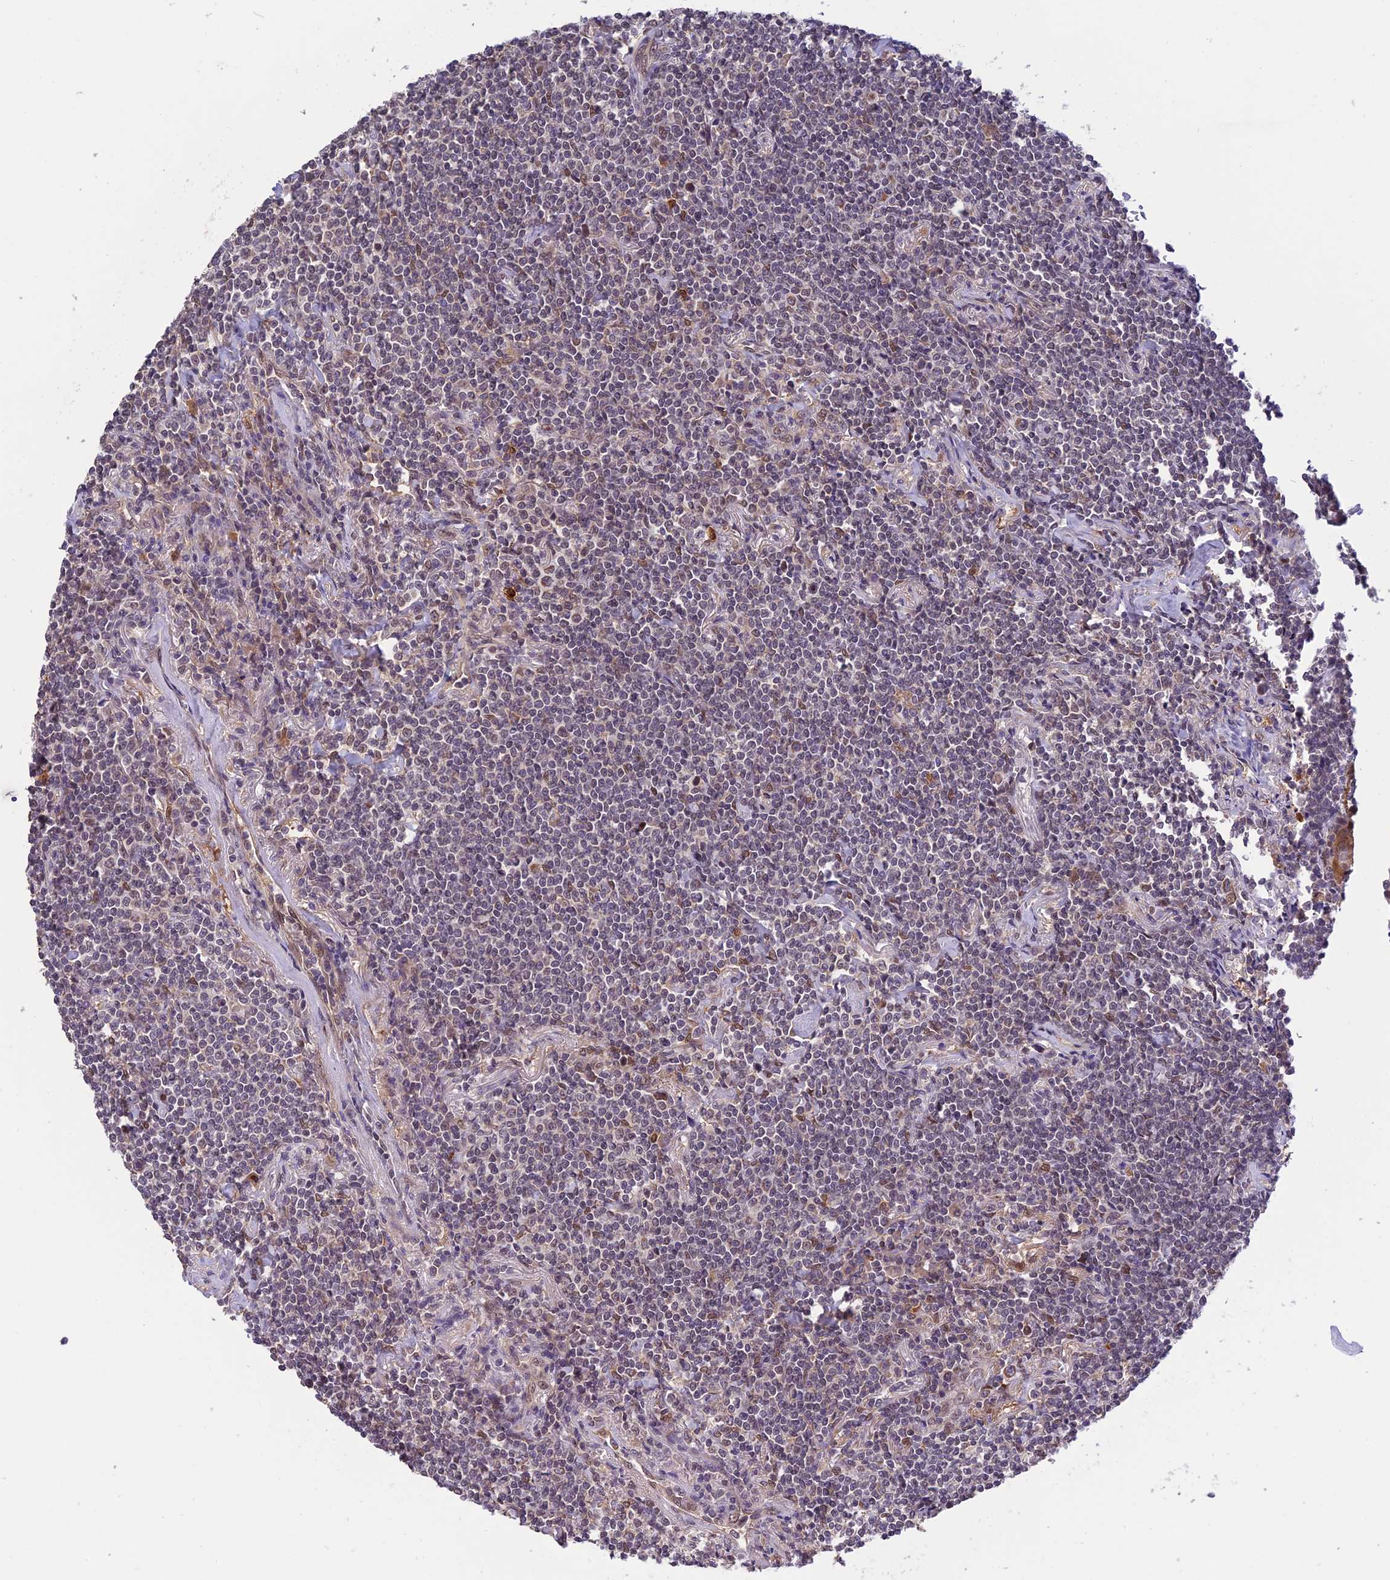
{"staining": {"intensity": "negative", "quantity": "none", "location": "none"}, "tissue": "lymphoma", "cell_type": "Tumor cells", "image_type": "cancer", "snomed": [{"axis": "morphology", "description": "Malignant lymphoma, non-Hodgkin's type, Low grade"}, {"axis": "topography", "description": "Lung"}], "caption": "Immunohistochemistry of lymphoma demonstrates no positivity in tumor cells.", "gene": "MNS1", "patient": {"sex": "female", "age": 71}}